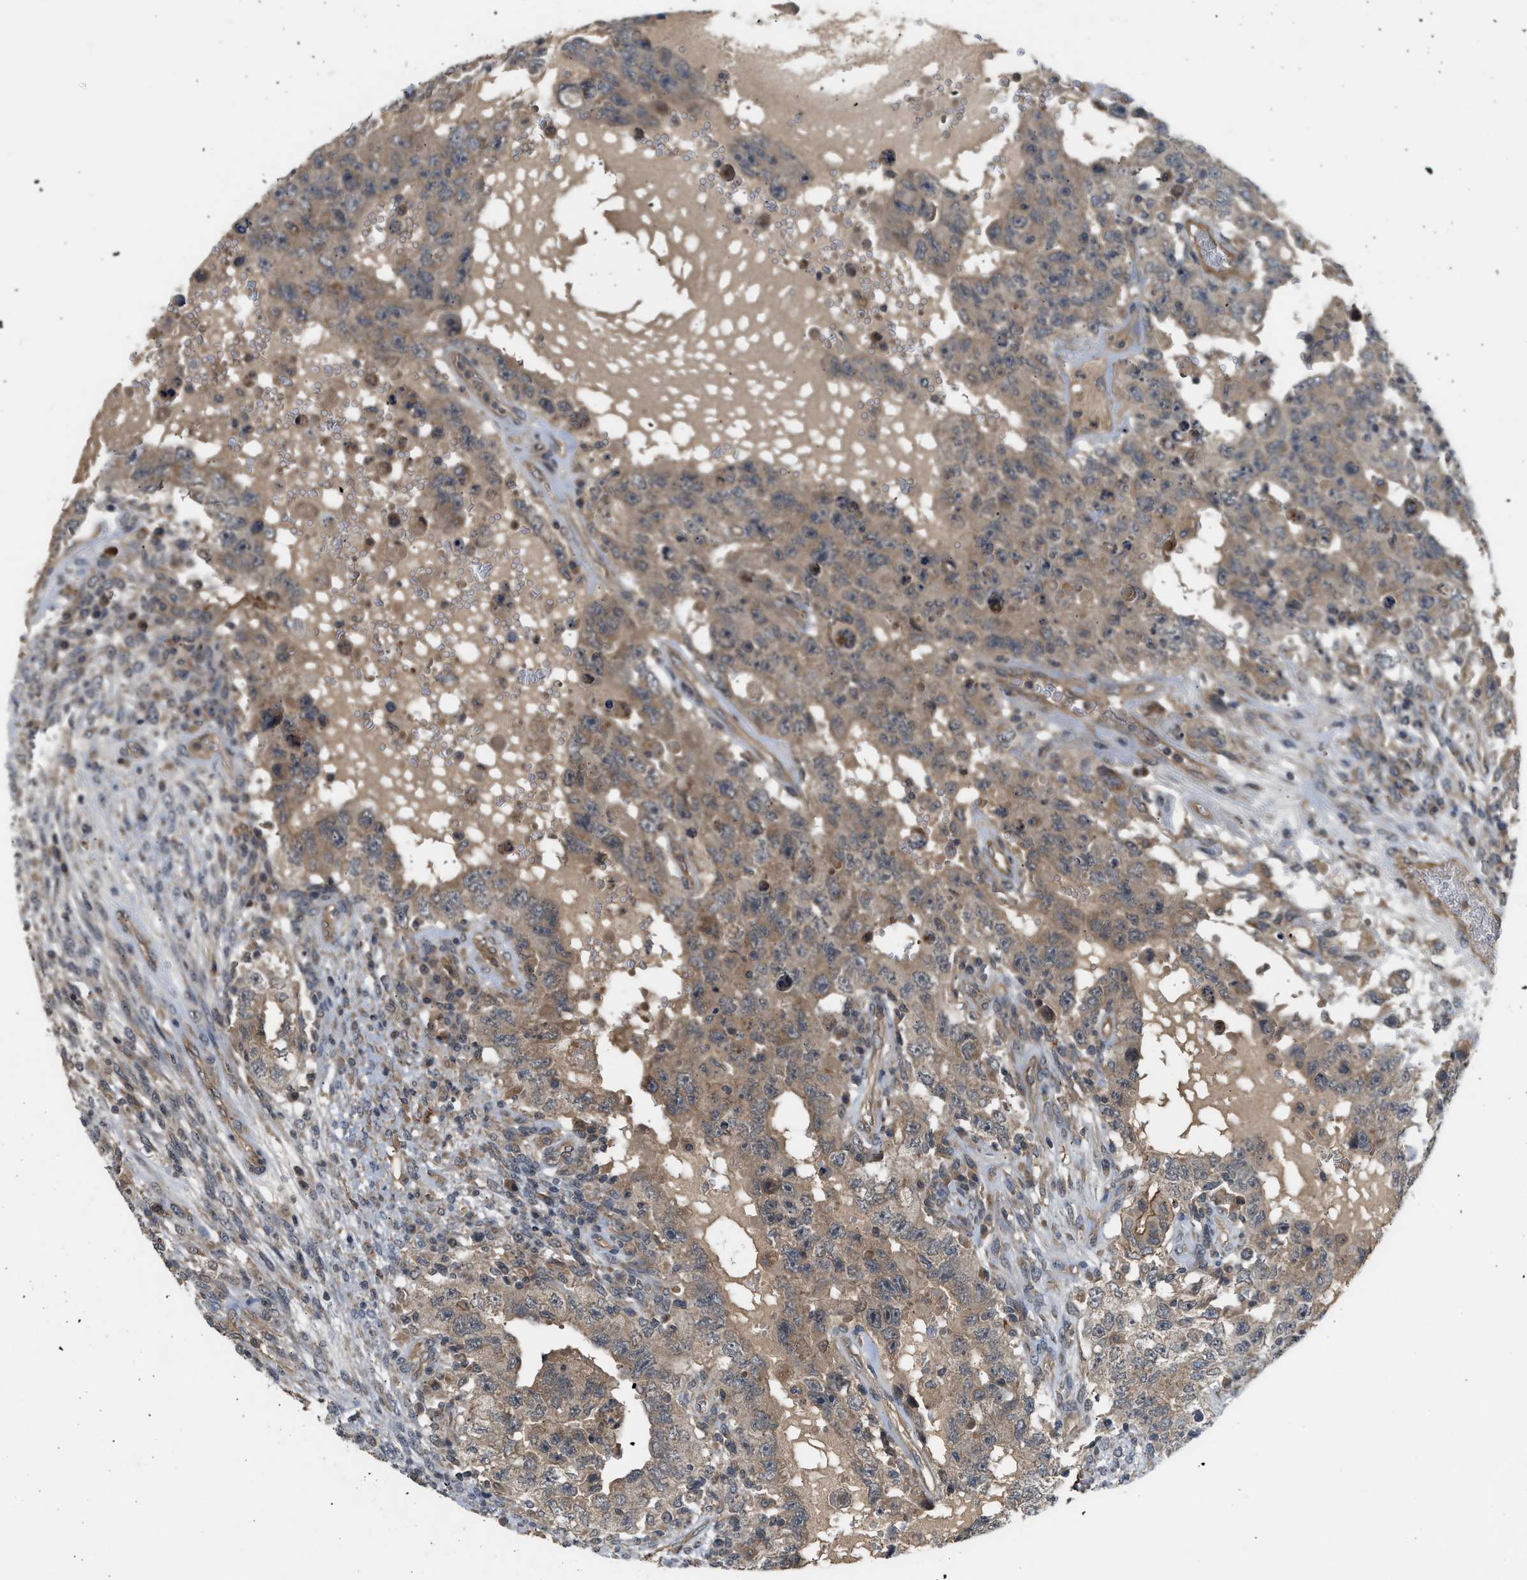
{"staining": {"intensity": "weak", "quantity": ">75%", "location": "cytoplasmic/membranous"}, "tissue": "testis cancer", "cell_type": "Tumor cells", "image_type": "cancer", "snomed": [{"axis": "morphology", "description": "Carcinoma, Embryonal, NOS"}, {"axis": "topography", "description": "Testis"}], "caption": "A brown stain shows weak cytoplasmic/membranous expression of a protein in embryonal carcinoma (testis) tumor cells.", "gene": "ADCY8", "patient": {"sex": "male", "age": 26}}